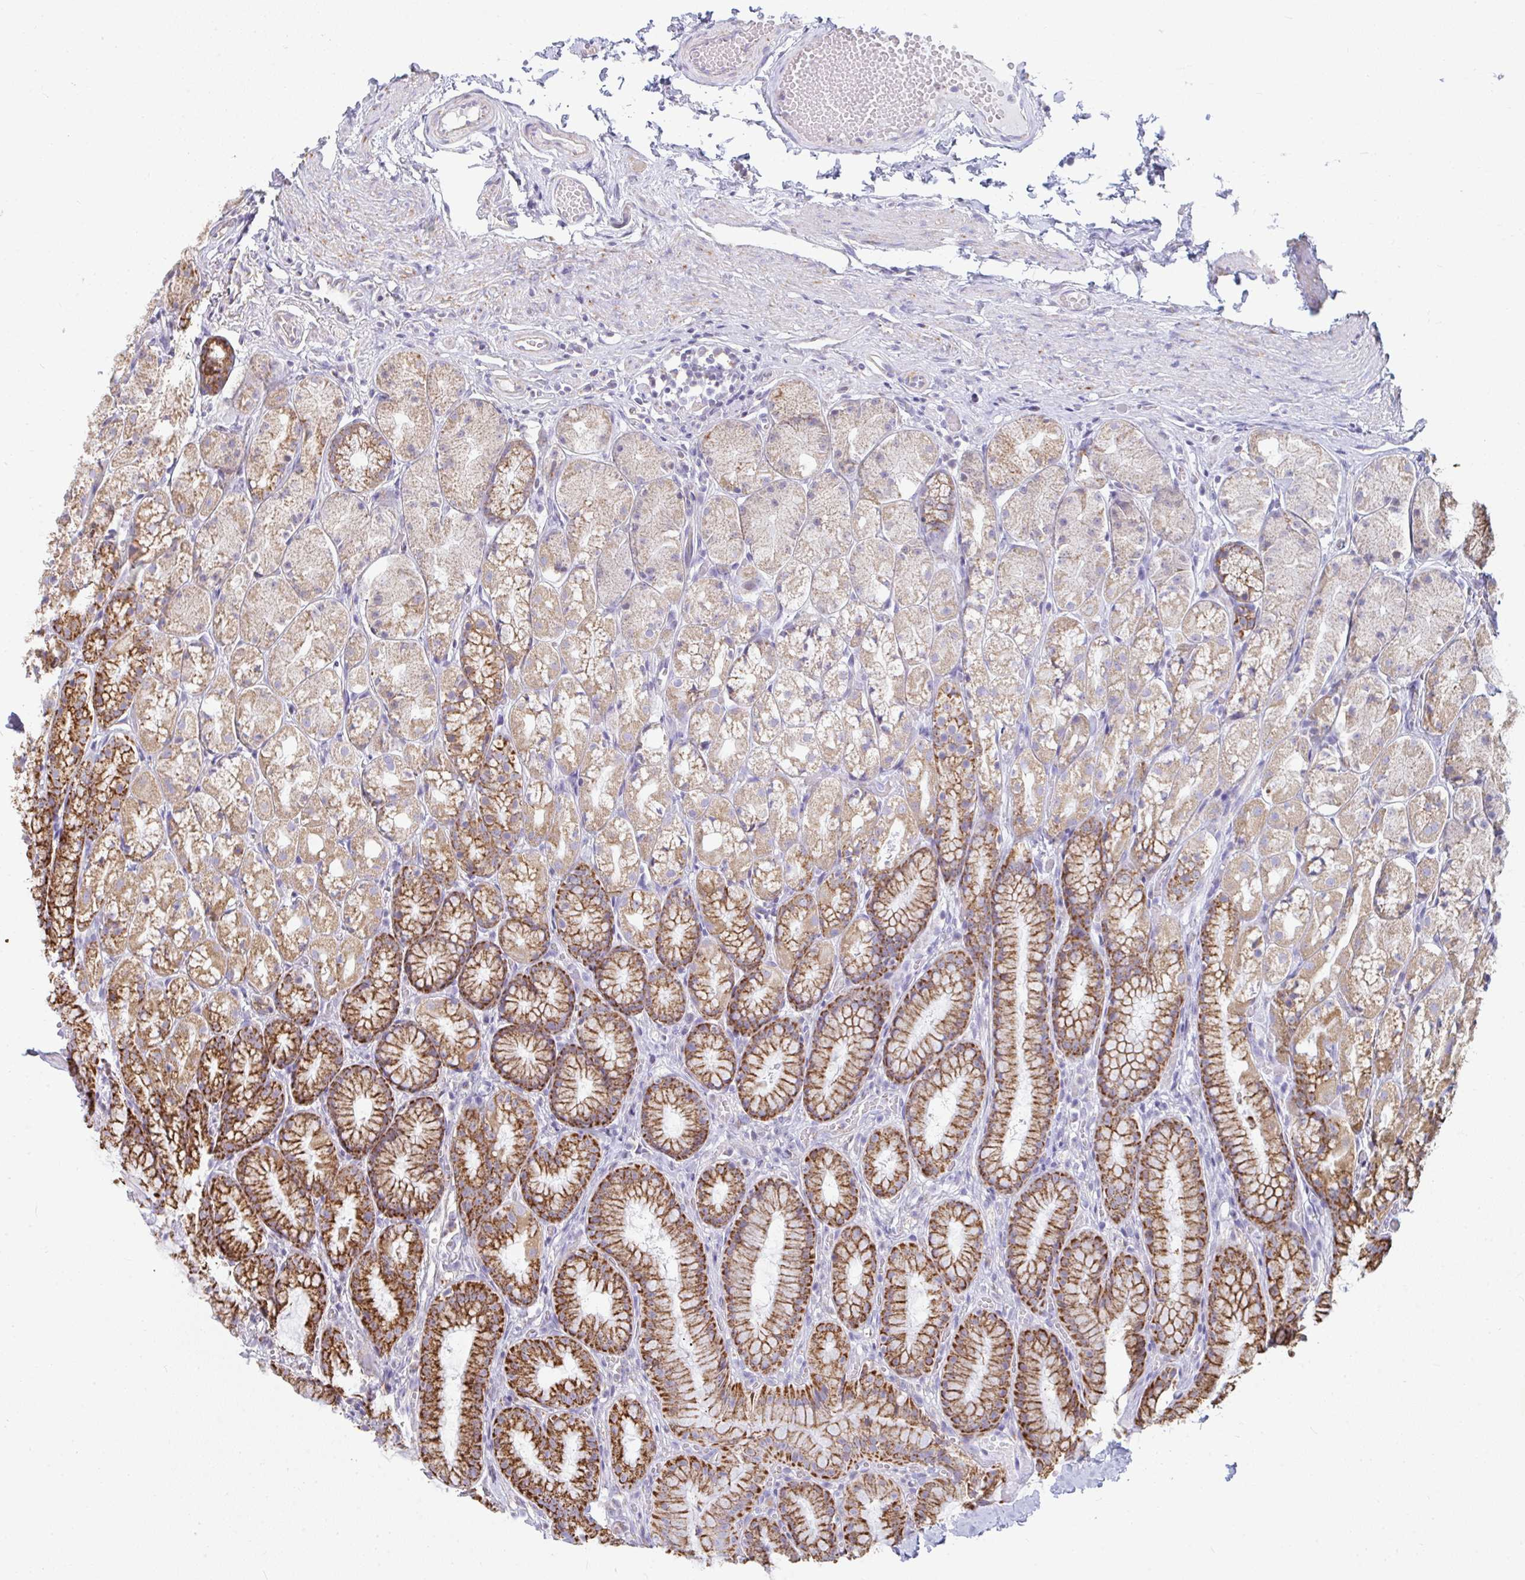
{"staining": {"intensity": "moderate", "quantity": "25%-75%", "location": "cytoplasmic/membranous"}, "tissue": "stomach", "cell_type": "Glandular cells", "image_type": "normal", "snomed": [{"axis": "morphology", "description": "Normal tissue, NOS"}, {"axis": "topography", "description": "Stomach"}], "caption": "Immunohistochemical staining of normal stomach shows moderate cytoplasmic/membranous protein staining in about 25%-75% of glandular cells.", "gene": "FAHD1", "patient": {"sex": "male", "age": 70}}